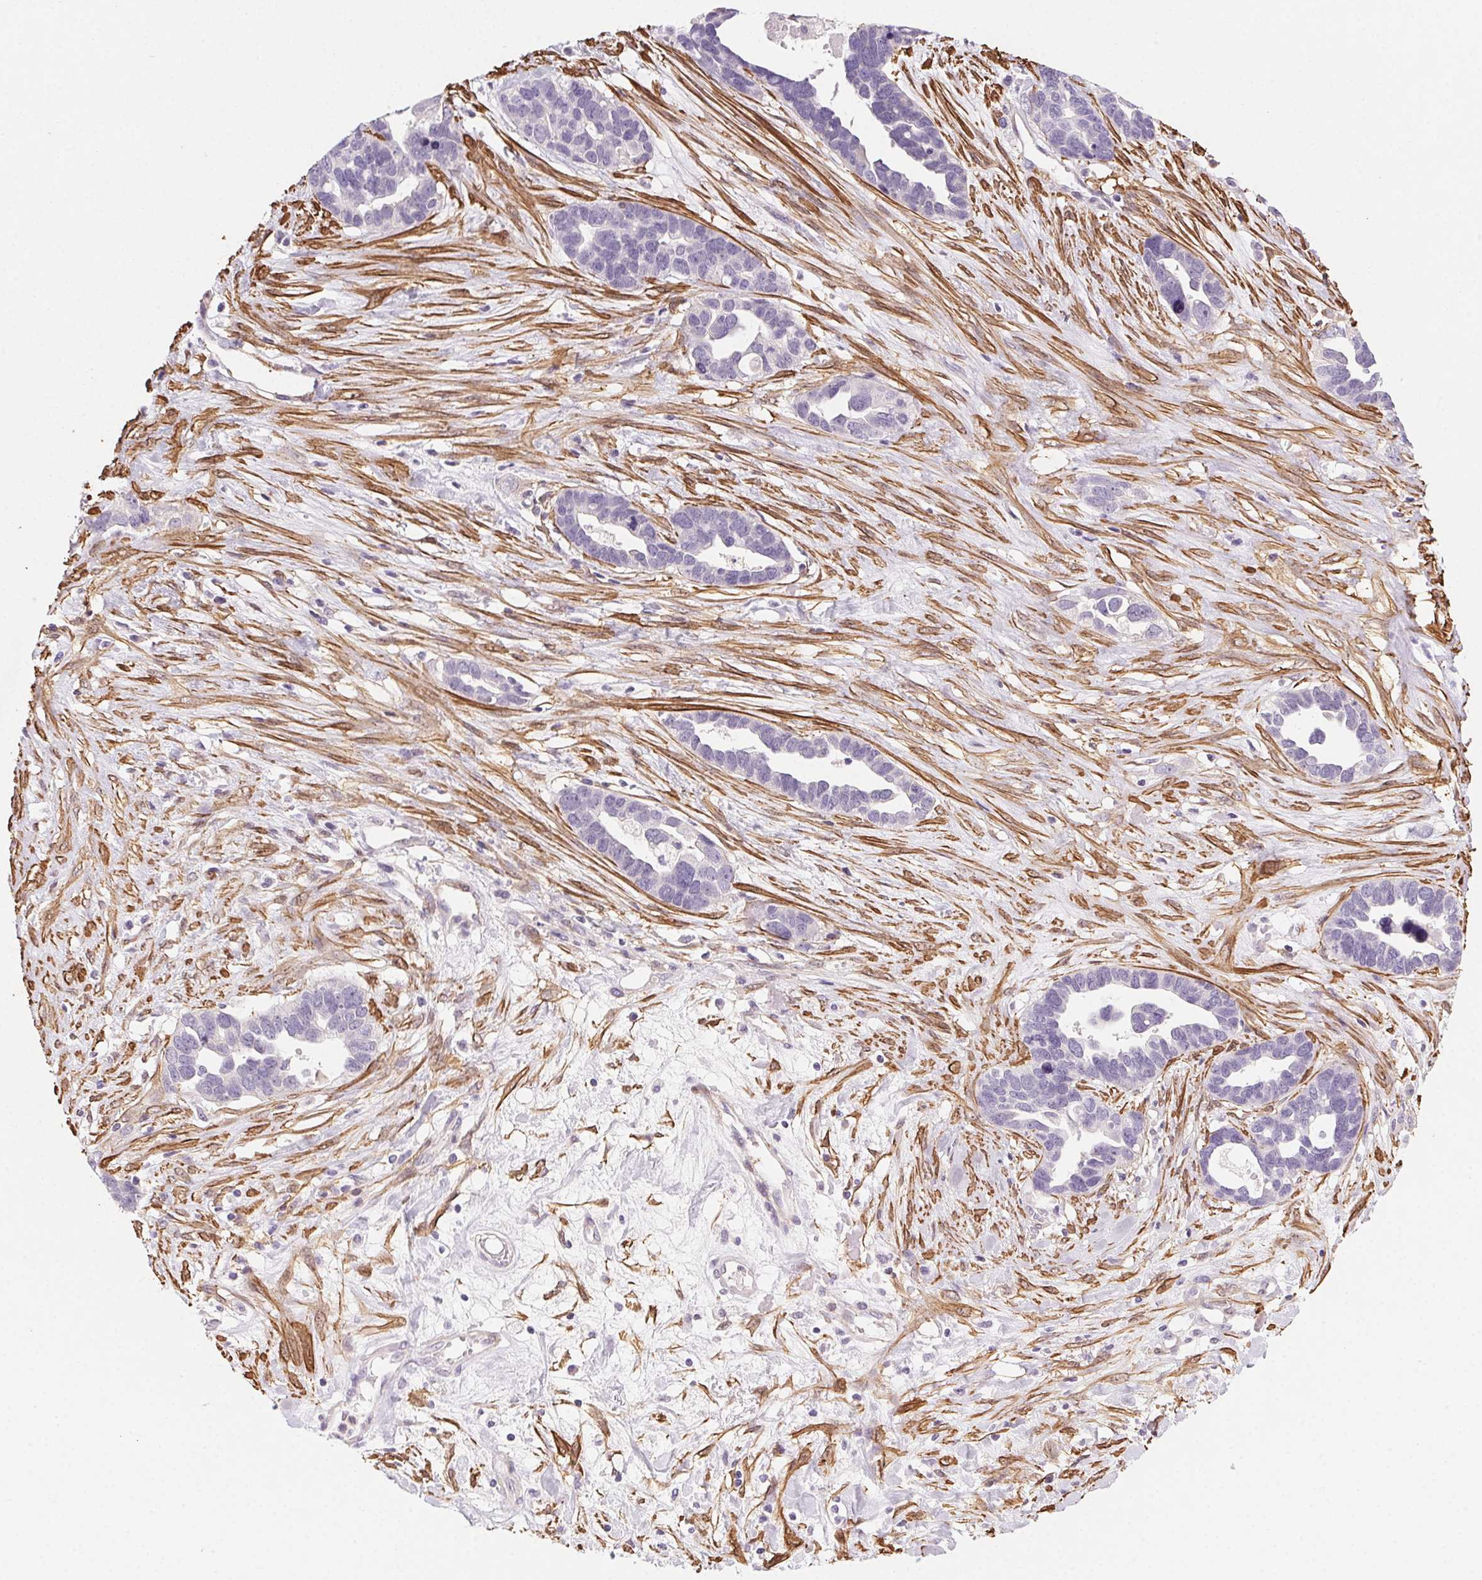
{"staining": {"intensity": "negative", "quantity": "none", "location": "none"}, "tissue": "ovarian cancer", "cell_type": "Tumor cells", "image_type": "cancer", "snomed": [{"axis": "morphology", "description": "Cystadenocarcinoma, serous, NOS"}, {"axis": "topography", "description": "Ovary"}], "caption": "This is an immunohistochemistry (IHC) image of human ovarian cancer. There is no expression in tumor cells.", "gene": "GPX8", "patient": {"sex": "female", "age": 54}}